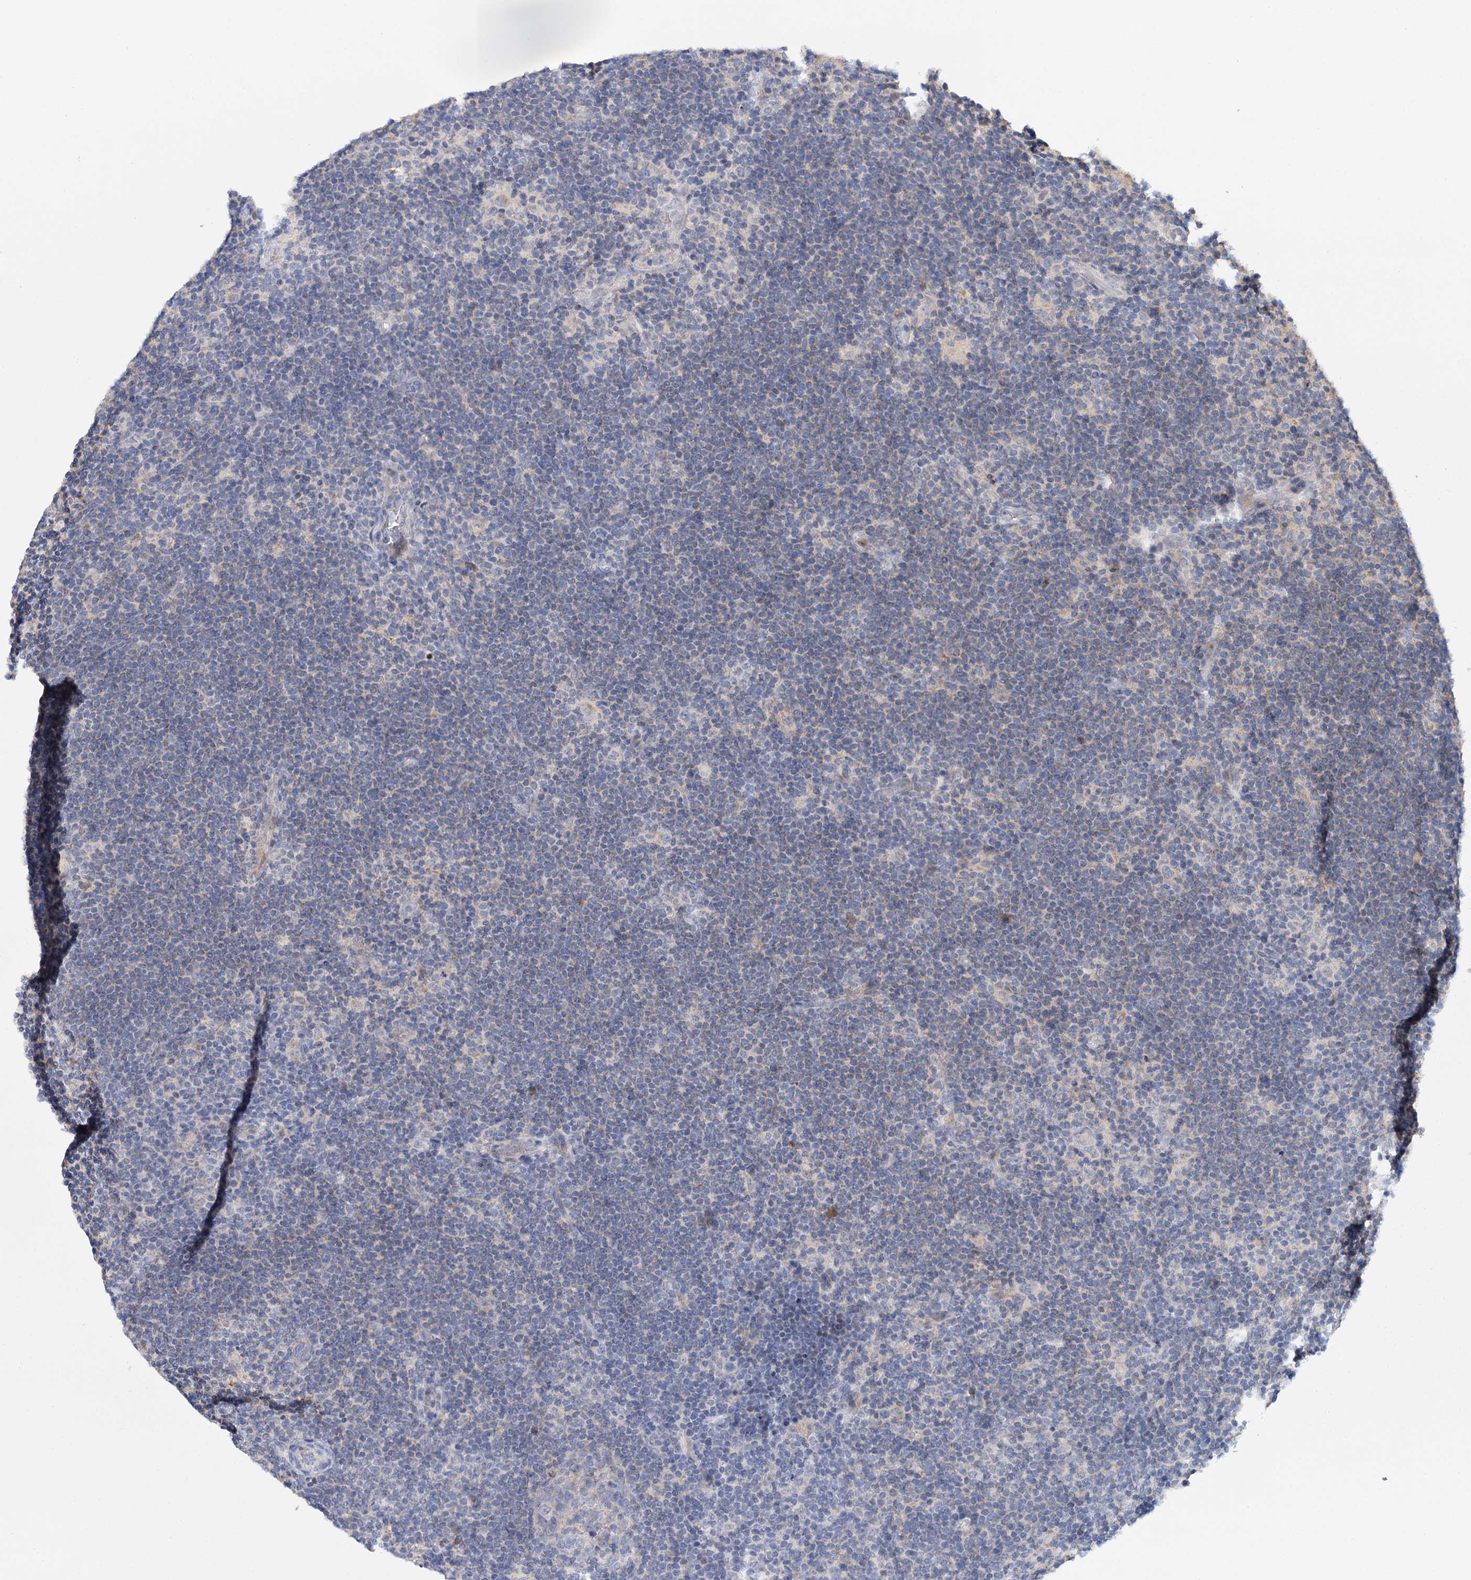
{"staining": {"intensity": "negative", "quantity": "none", "location": "none"}, "tissue": "lymphoma", "cell_type": "Tumor cells", "image_type": "cancer", "snomed": [{"axis": "morphology", "description": "Hodgkin's disease, NOS"}, {"axis": "topography", "description": "Lymph node"}], "caption": "Immunohistochemical staining of lymphoma exhibits no significant positivity in tumor cells.", "gene": "CFAP46", "patient": {"sex": "female", "age": 57}}